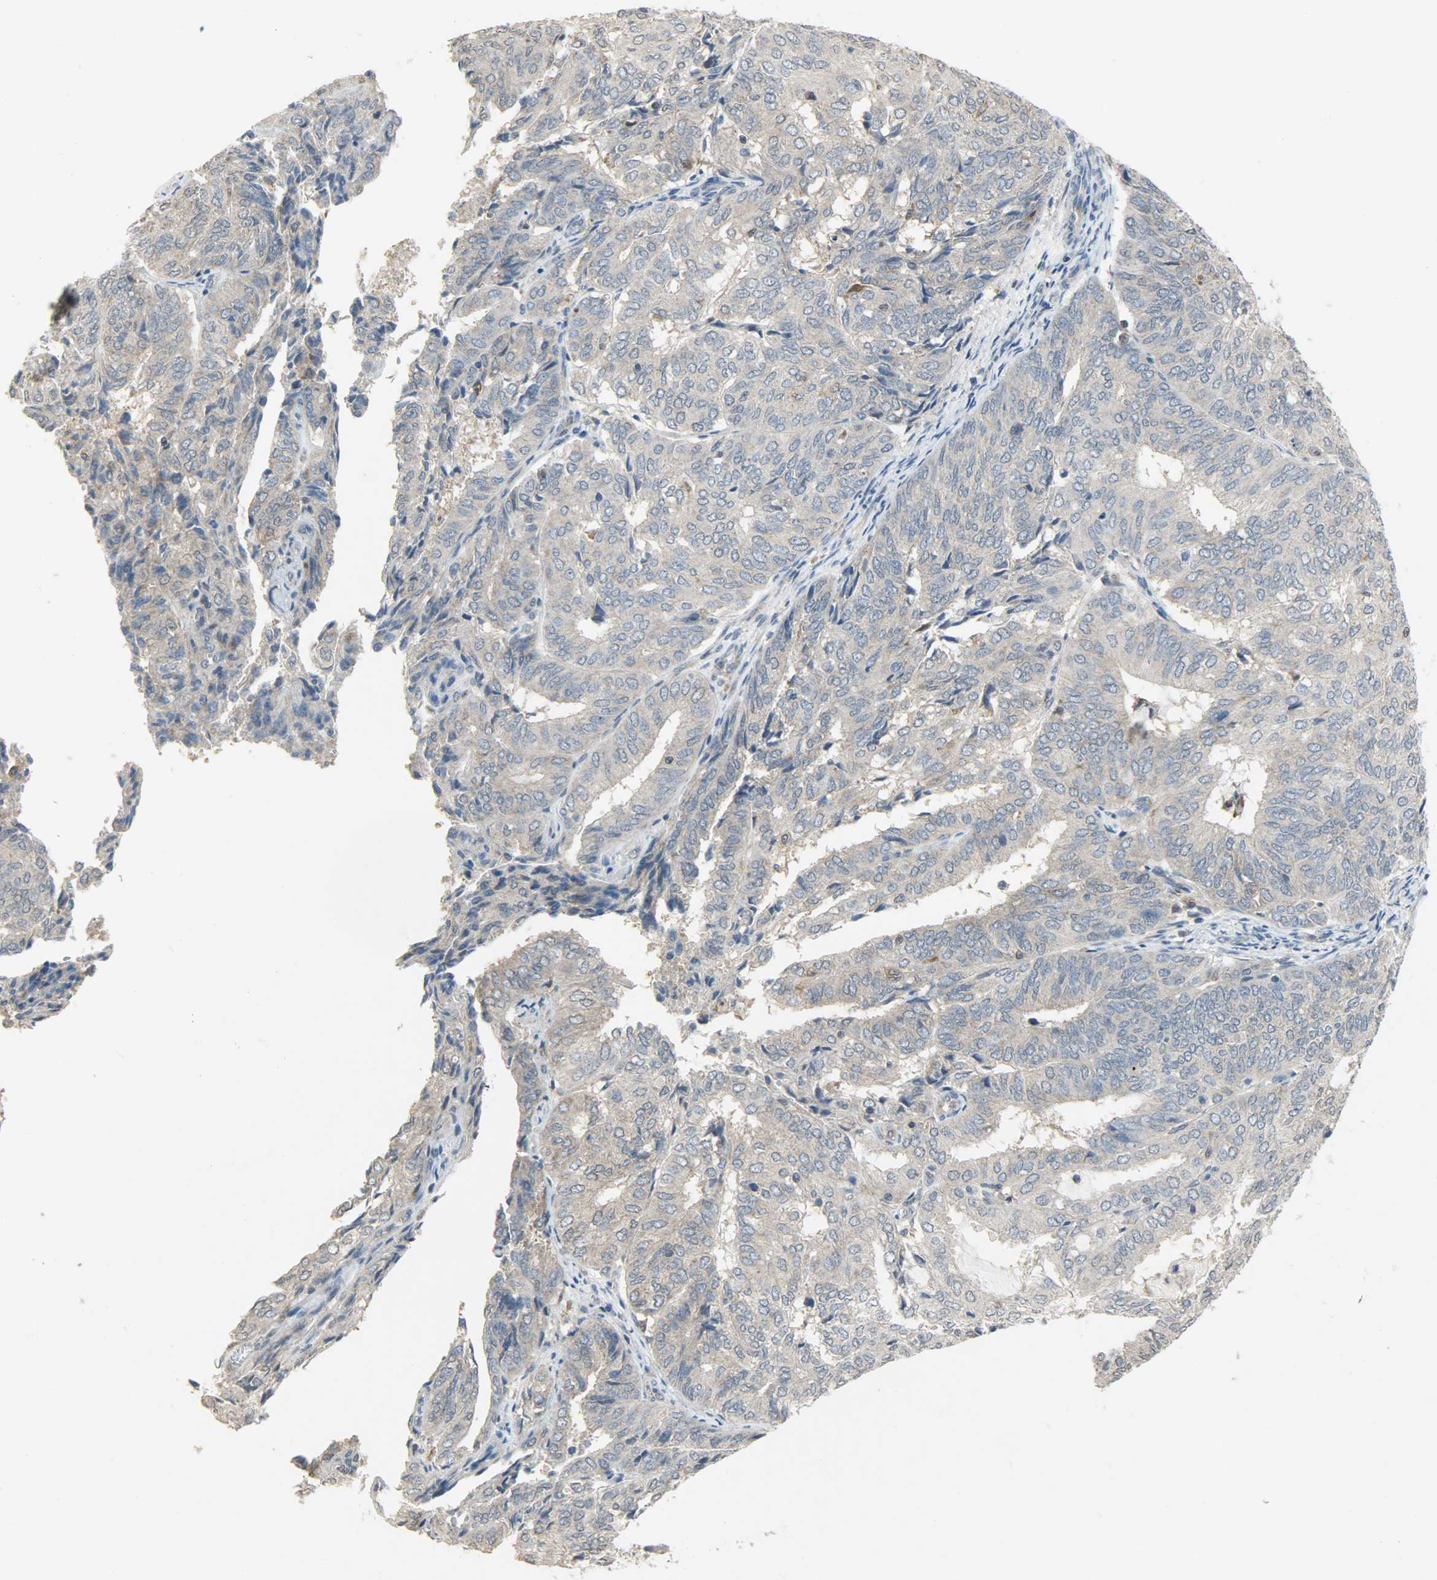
{"staining": {"intensity": "weak", "quantity": ">75%", "location": "cytoplasmic/membranous"}, "tissue": "endometrial cancer", "cell_type": "Tumor cells", "image_type": "cancer", "snomed": [{"axis": "morphology", "description": "Adenocarcinoma, NOS"}, {"axis": "topography", "description": "Uterus"}], "caption": "DAB (3,3'-diaminobenzidine) immunohistochemical staining of human endometrial cancer displays weak cytoplasmic/membranous protein expression in approximately >75% of tumor cells.", "gene": "TRIM21", "patient": {"sex": "female", "age": 60}}